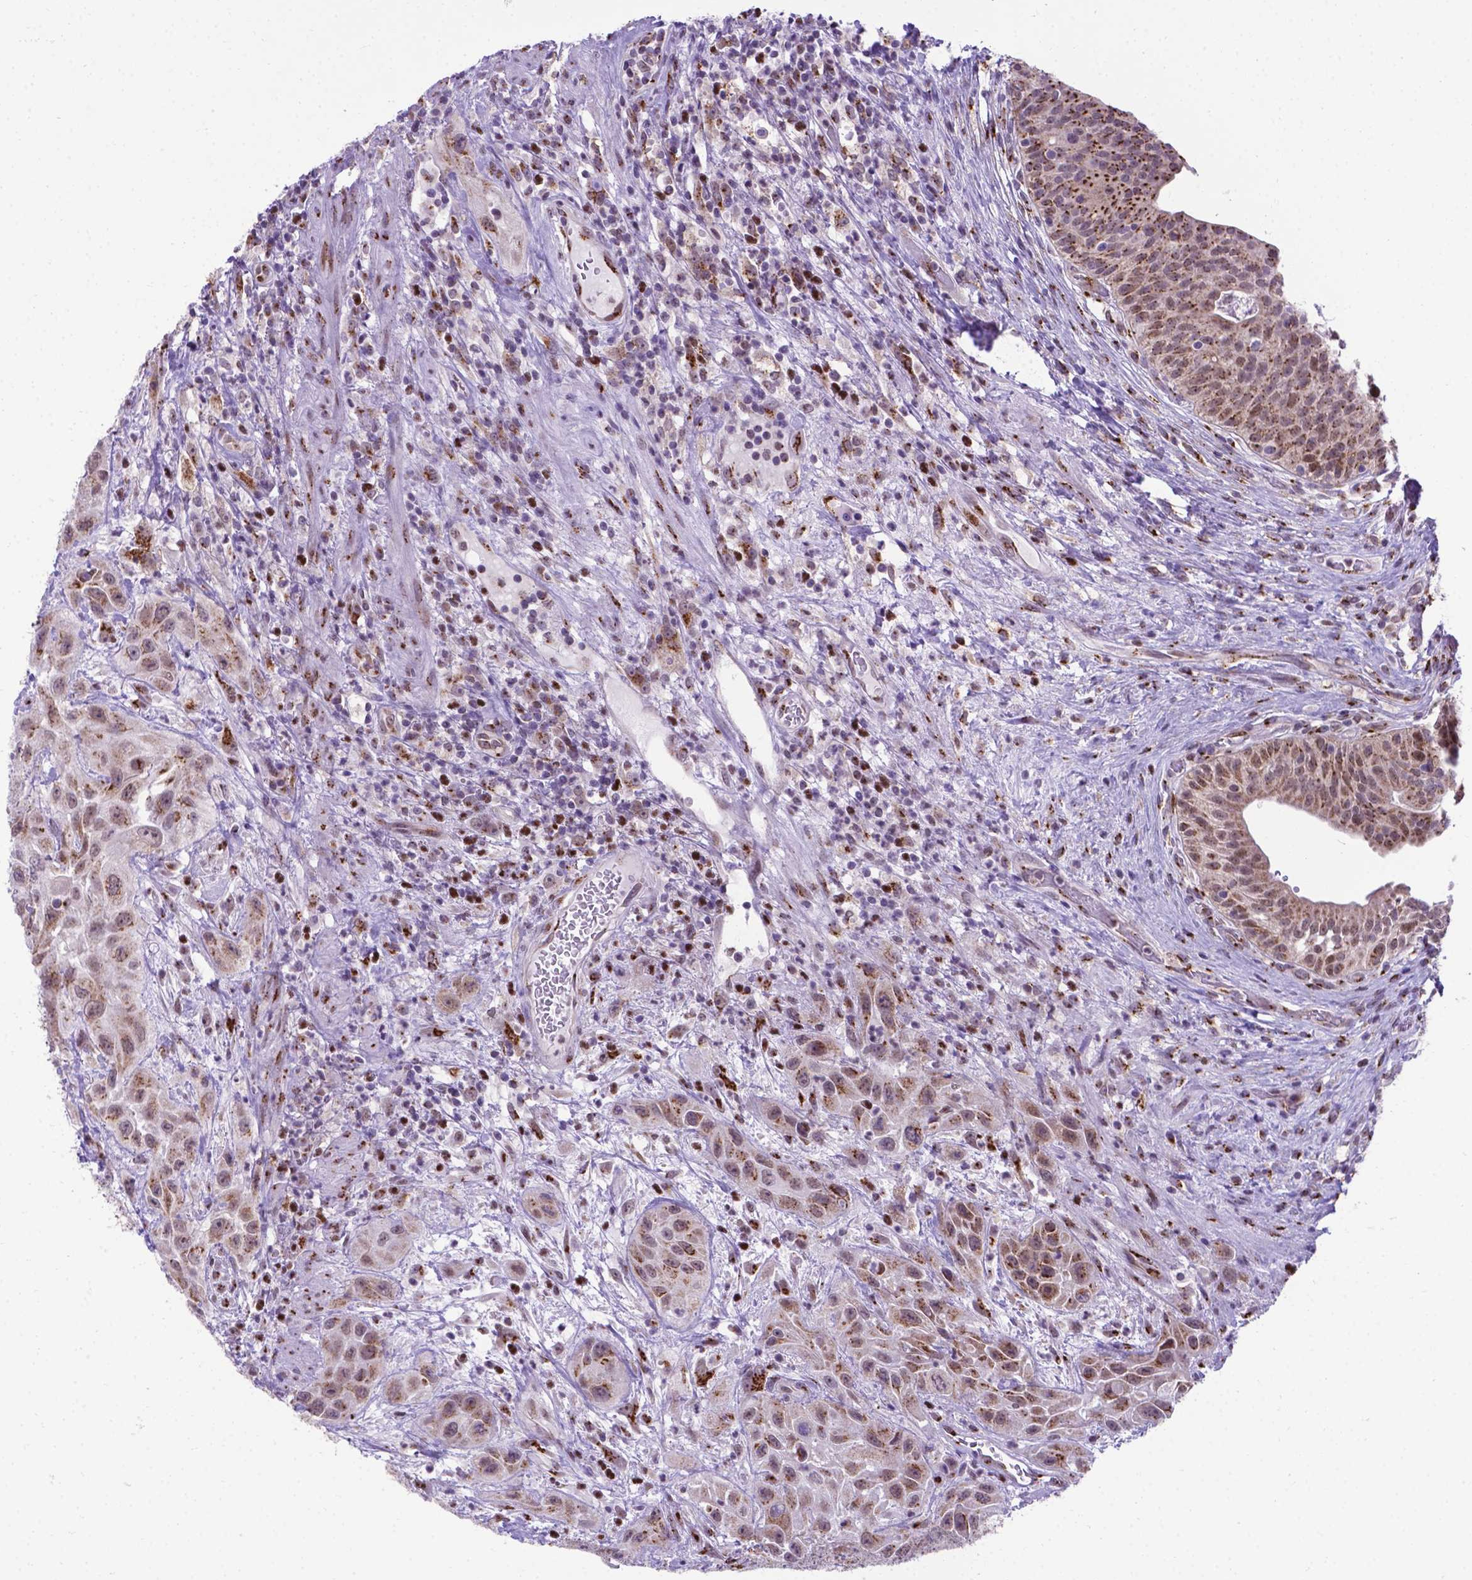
{"staining": {"intensity": "moderate", "quantity": ">75%", "location": "cytoplasmic/membranous"}, "tissue": "urothelial cancer", "cell_type": "Tumor cells", "image_type": "cancer", "snomed": [{"axis": "morphology", "description": "Urothelial carcinoma, High grade"}, {"axis": "topography", "description": "Urinary bladder"}], "caption": "Tumor cells reveal medium levels of moderate cytoplasmic/membranous staining in about >75% of cells in urothelial cancer.", "gene": "MRPL10", "patient": {"sex": "male", "age": 79}}